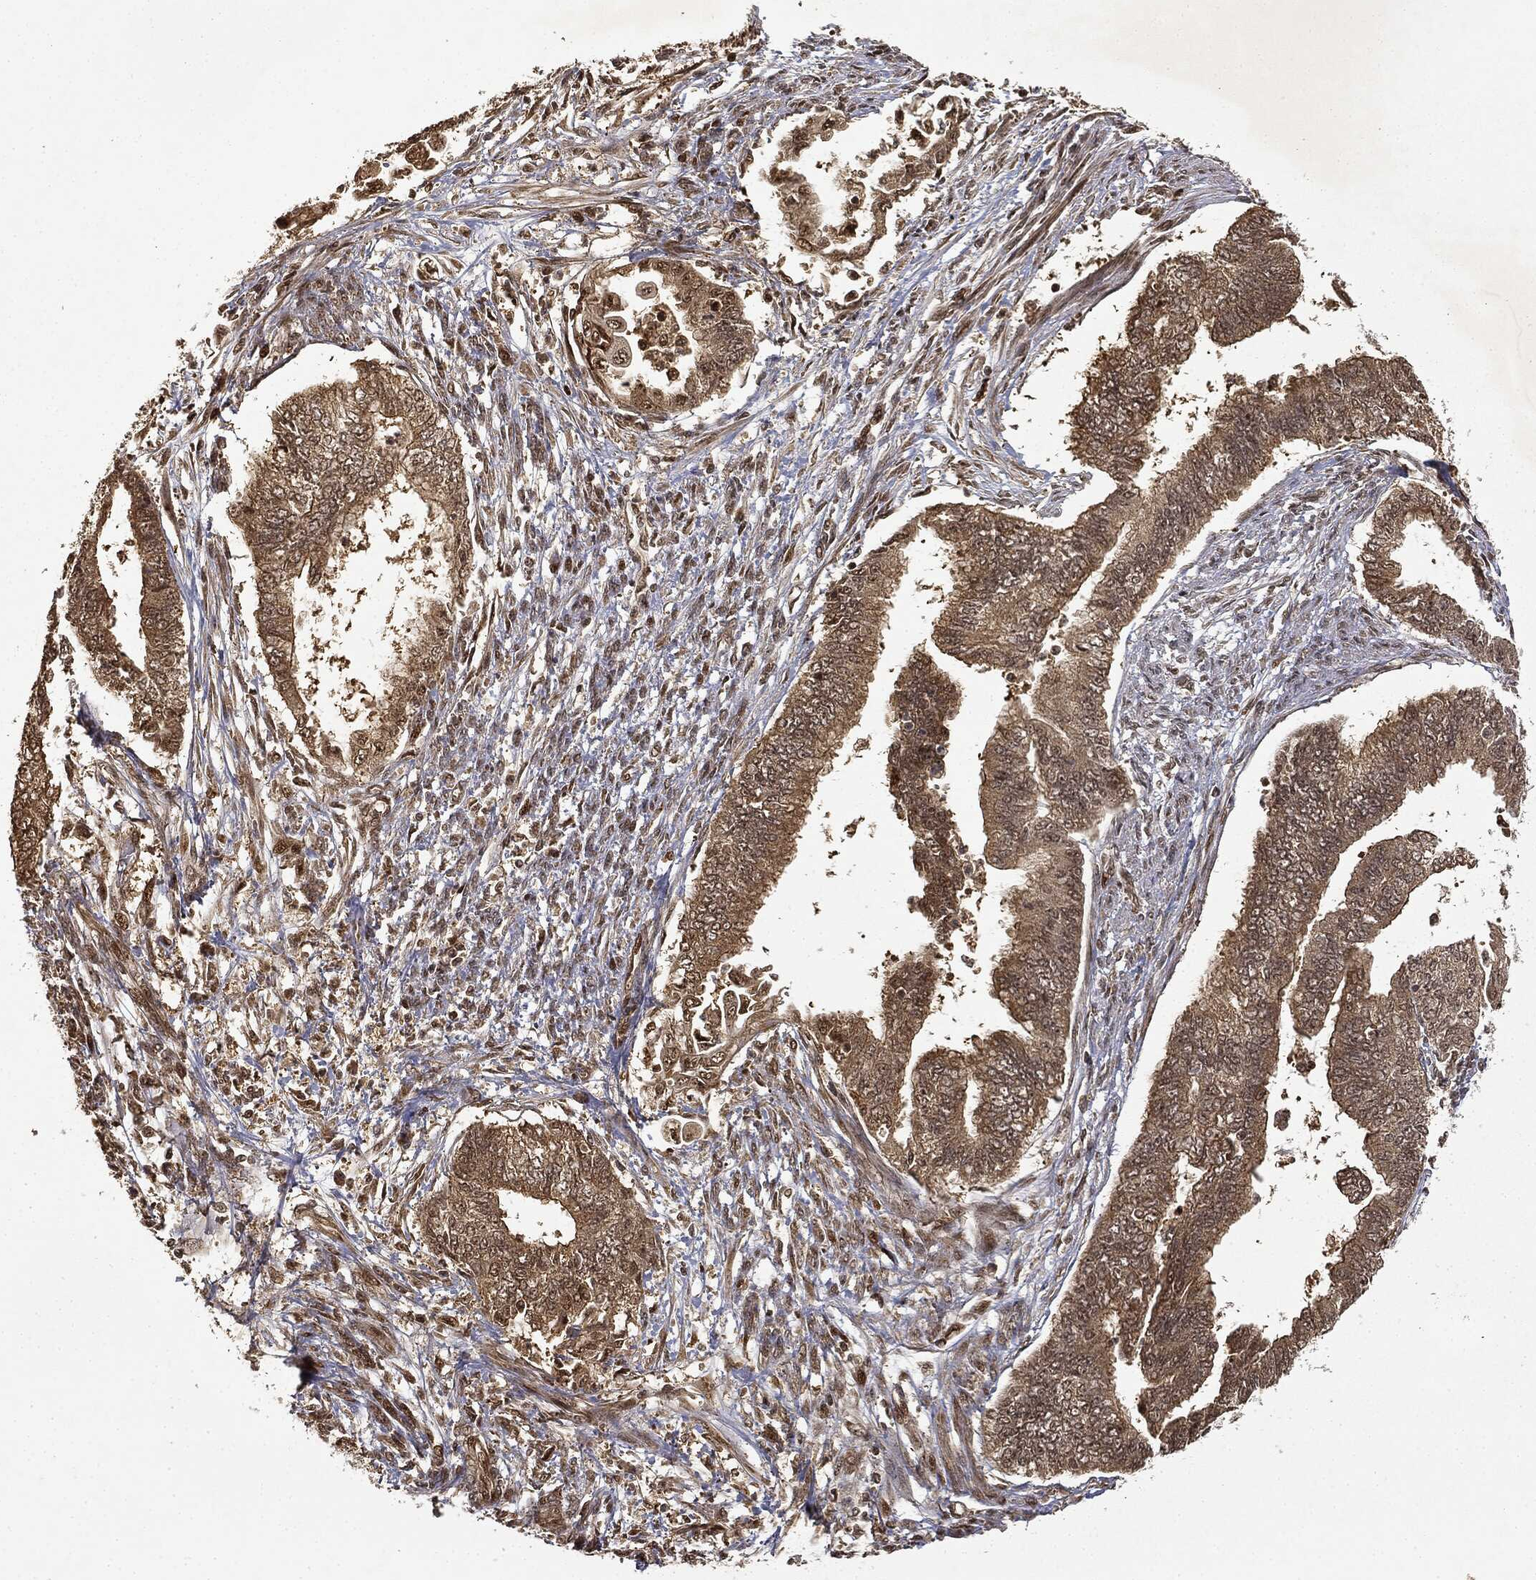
{"staining": {"intensity": "moderate", "quantity": ">75%", "location": "cytoplasmic/membranous"}, "tissue": "endometrial cancer", "cell_type": "Tumor cells", "image_type": "cancer", "snomed": [{"axis": "morphology", "description": "Adenocarcinoma, NOS"}, {"axis": "topography", "description": "Endometrium"}], "caption": "A micrograph showing moderate cytoplasmic/membranous expression in about >75% of tumor cells in adenocarcinoma (endometrial), as visualized by brown immunohistochemical staining.", "gene": "ZNHIT6", "patient": {"sex": "female", "age": 65}}